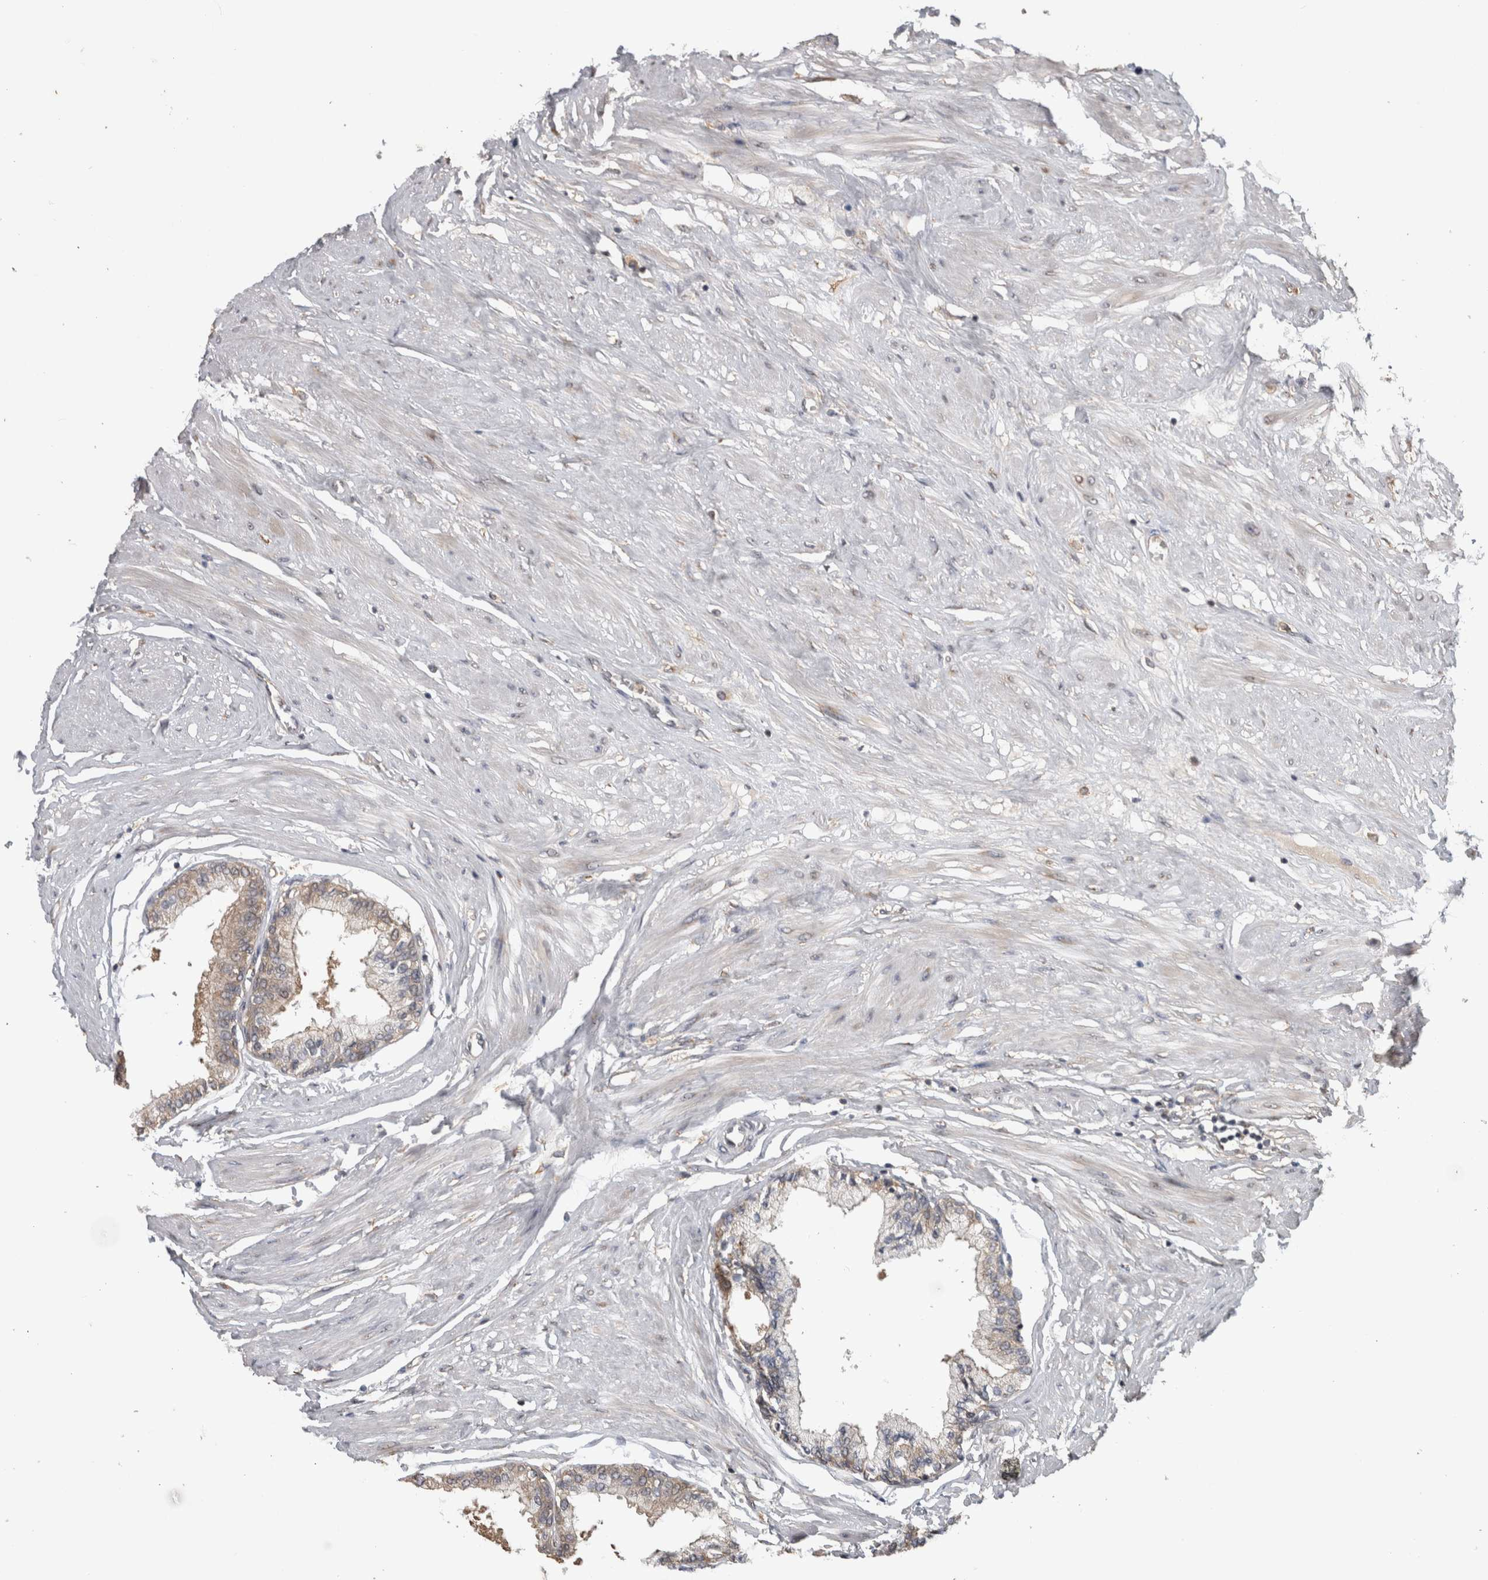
{"staining": {"intensity": "weak", "quantity": ">75%", "location": "cytoplasmic/membranous"}, "tissue": "seminal vesicle", "cell_type": "Glandular cells", "image_type": "normal", "snomed": [{"axis": "morphology", "description": "Normal tissue, NOS"}, {"axis": "topography", "description": "Prostate"}, {"axis": "topography", "description": "Seminal veicle"}], "caption": "High-magnification brightfield microscopy of unremarkable seminal vesicle stained with DAB (brown) and counterstained with hematoxylin (blue). glandular cells exhibit weak cytoplasmic/membranous expression is seen in approximately>75% of cells.", "gene": "ATXN2", "patient": {"sex": "male", "age": 60}}